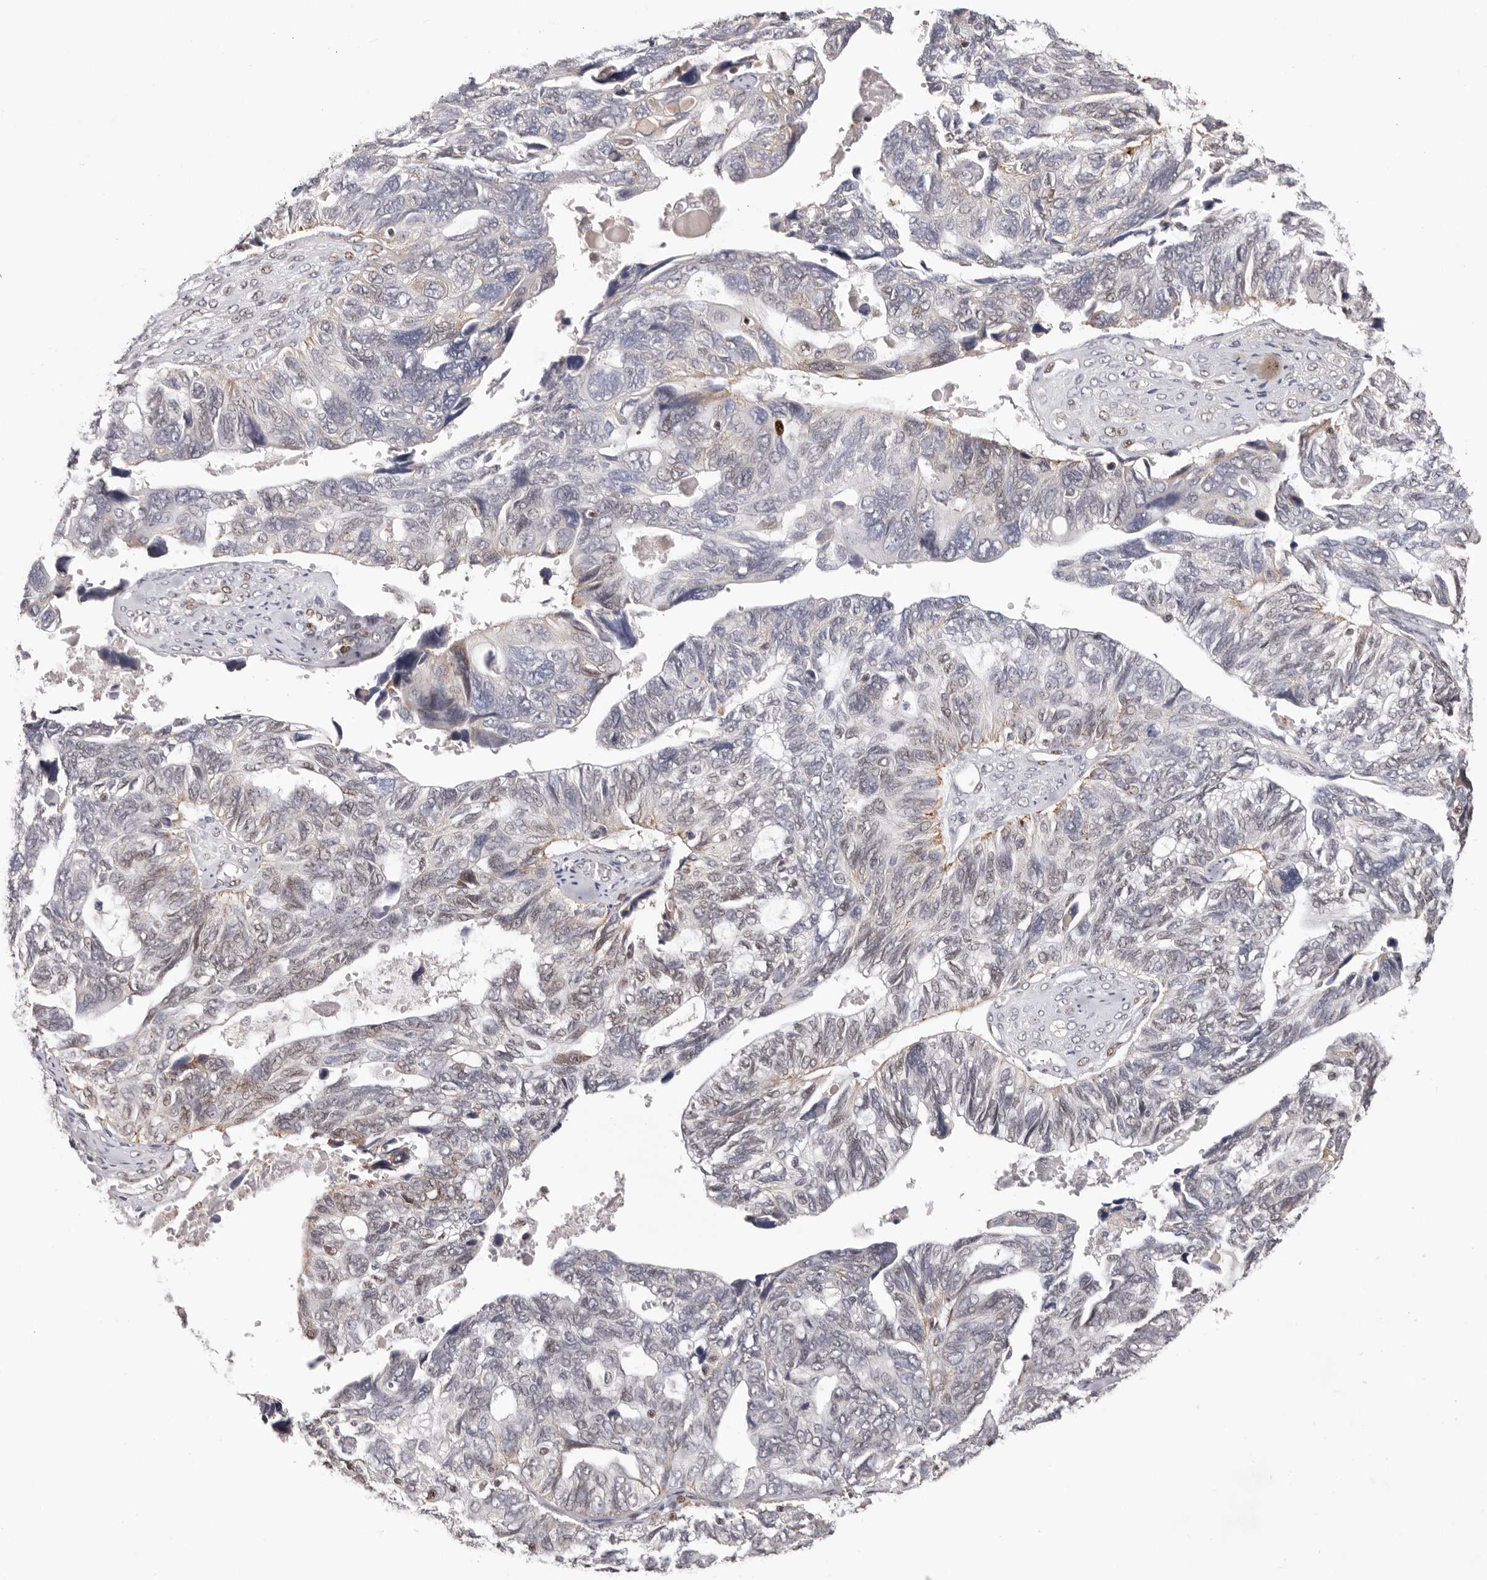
{"staining": {"intensity": "weak", "quantity": "<25%", "location": "cytoplasmic/membranous"}, "tissue": "ovarian cancer", "cell_type": "Tumor cells", "image_type": "cancer", "snomed": [{"axis": "morphology", "description": "Cystadenocarcinoma, serous, NOS"}, {"axis": "topography", "description": "Ovary"}], "caption": "This is a image of immunohistochemistry staining of ovarian serous cystadenocarcinoma, which shows no expression in tumor cells.", "gene": "SMAD7", "patient": {"sex": "female", "age": 79}}